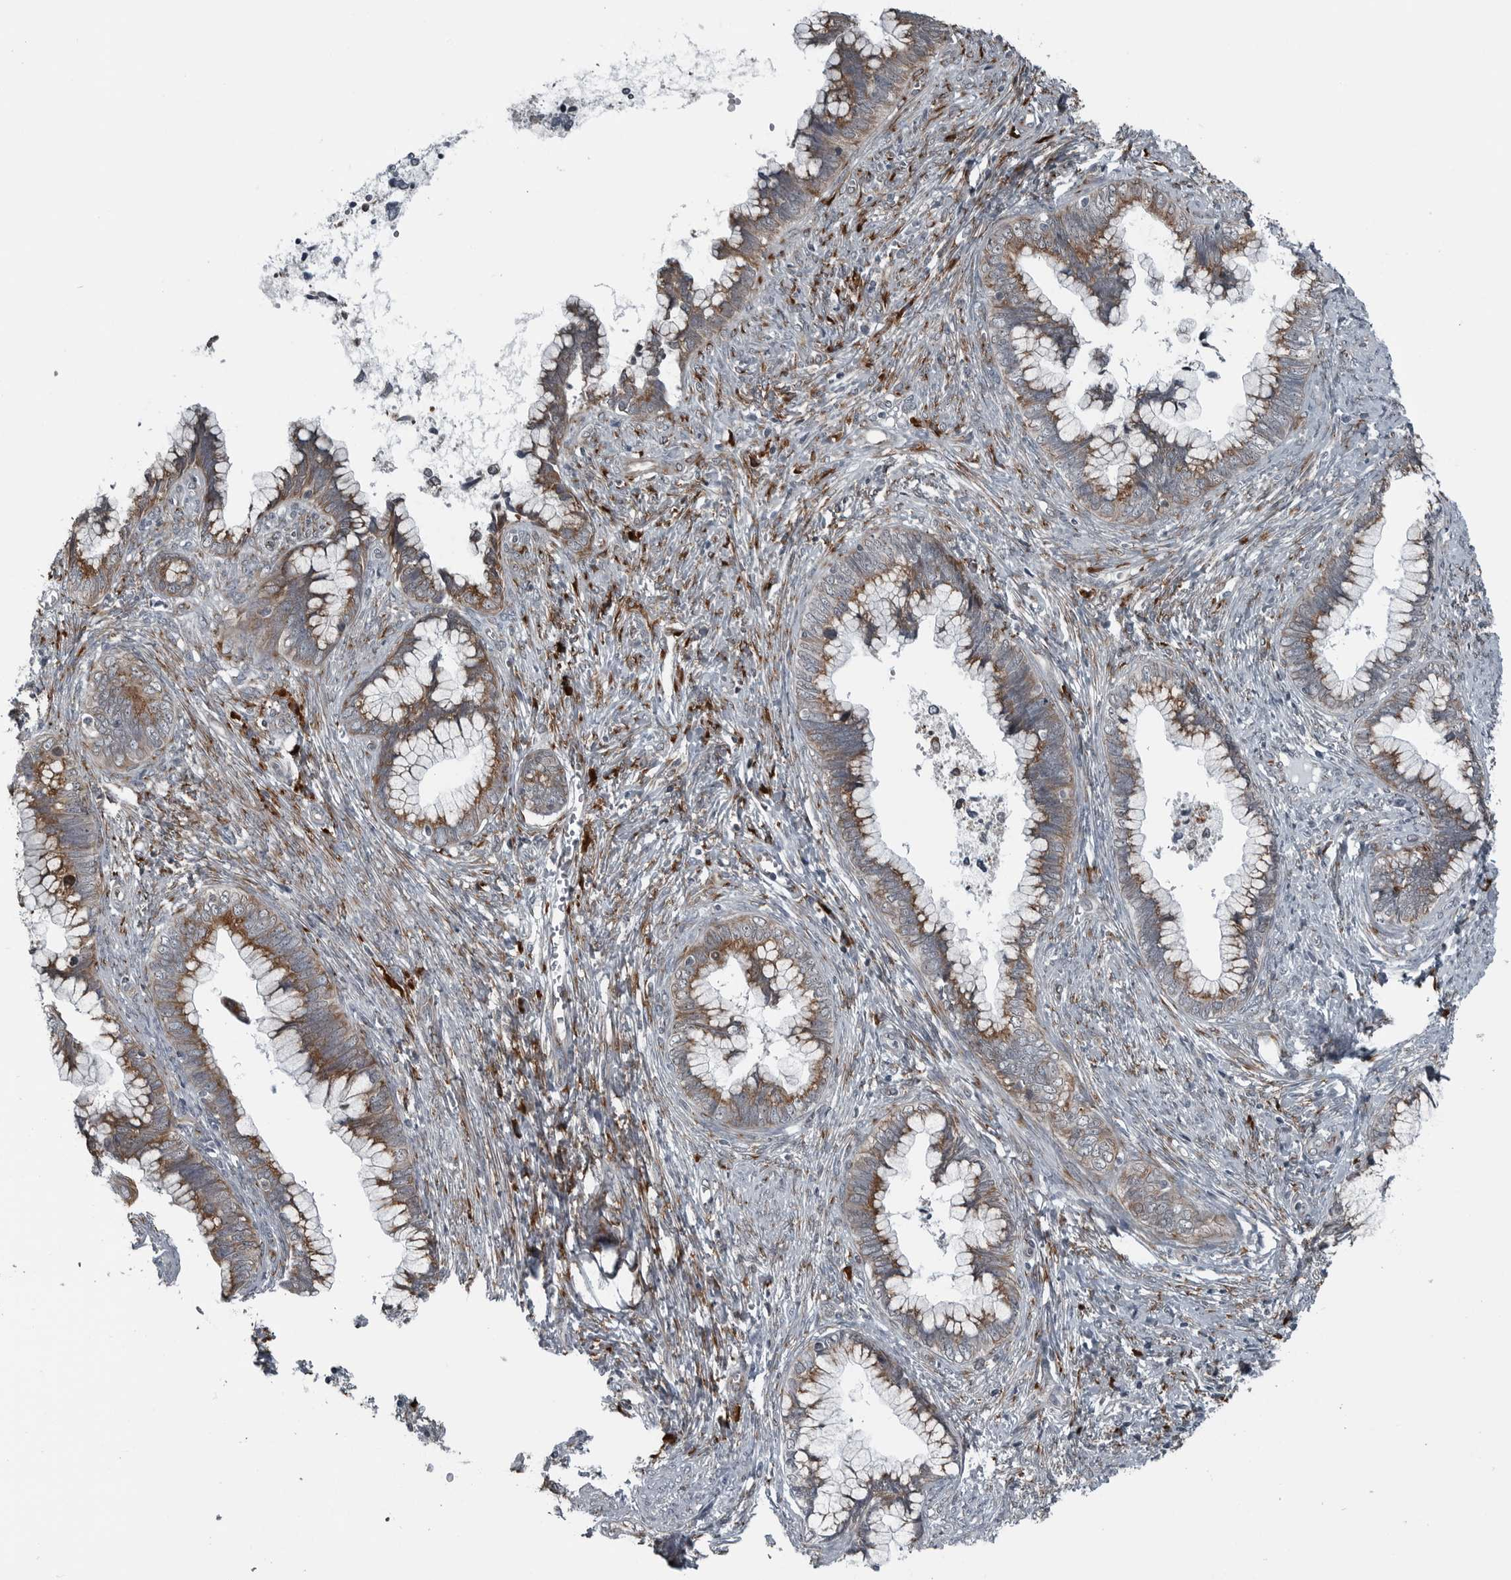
{"staining": {"intensity": "moderate", "quantity": ">75%", "location": "cytoplasmic/membranous"}, "tissue": "cervical cancer", "cell_type": "Tumor cells", "image_type": "cancer", "snomed": [{"axis": "morphology", "description": "Adenocarcinoma, NOS"}, {"axis": "topography", "description": "Cervix"}], "caption": "Immunohistochemistry photomicrograph of human cervical cancer stained for a protein (brown), which reveals medium levels of moderate cytoplasmic/membranous positivity in approximately >75% of tumor cells.", "gene": "CEP85", "patient": {"sex": "female", "age": 44}}